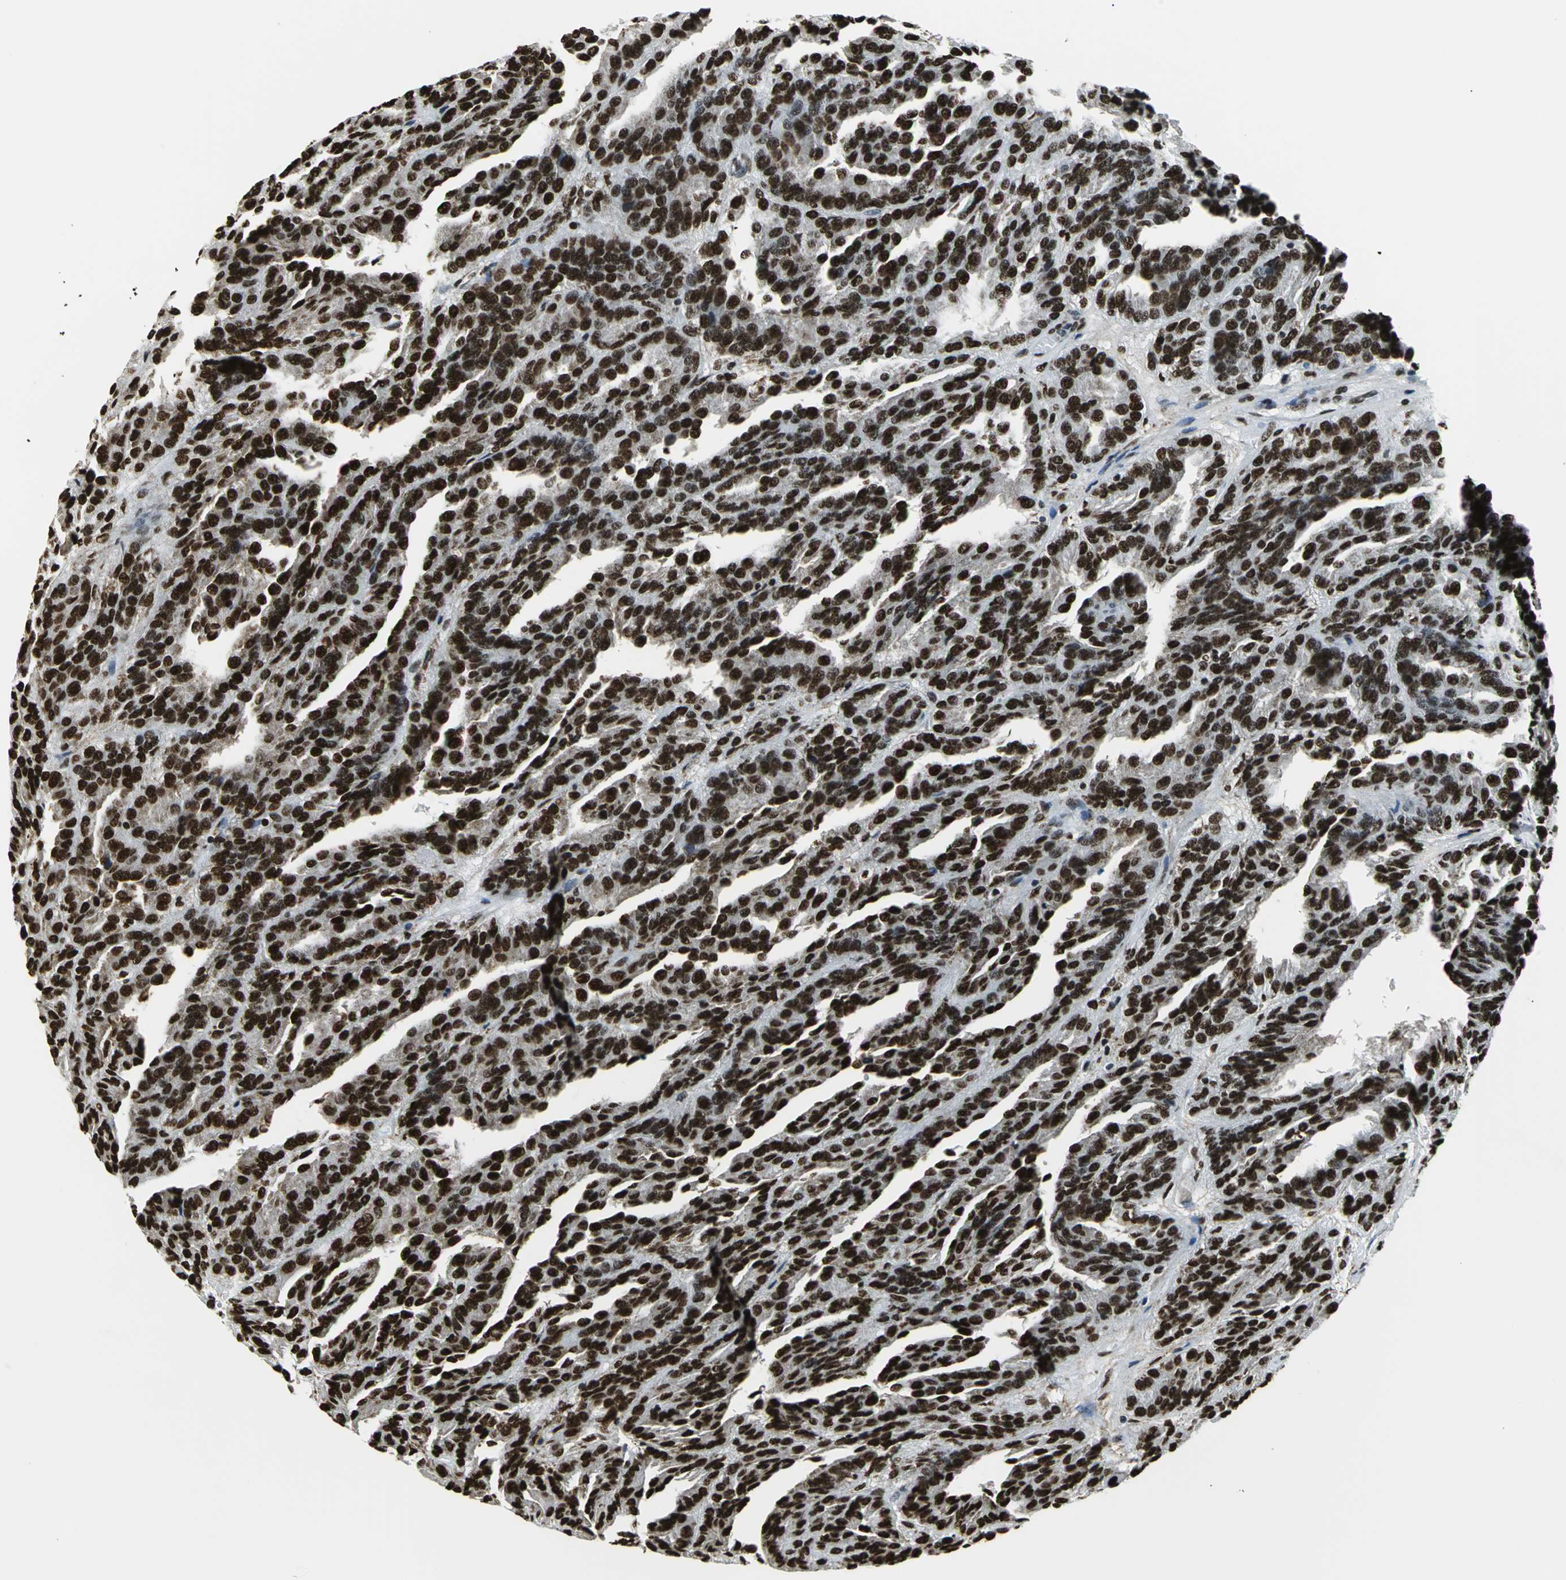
{"staining": {"intensity": "strong", "quantity": ">75%", "location": "nuclear"}, "tissue": "renal cancer", "cell_type": "Tumor cells", "image_type": "cancer", "snomed": [{"axis": "morphology", "description": "Adenocarcinoma, NOS"}, {"axis": "topography", "description": "Kidney"}], "caption": "A photomicrograph of renal adenocarcinoma stained for a protein demonstrates strong nuclear brown staining in tumor cells.", "gene": "APEX1", "patient": {"sex": "male", "age": 46}}